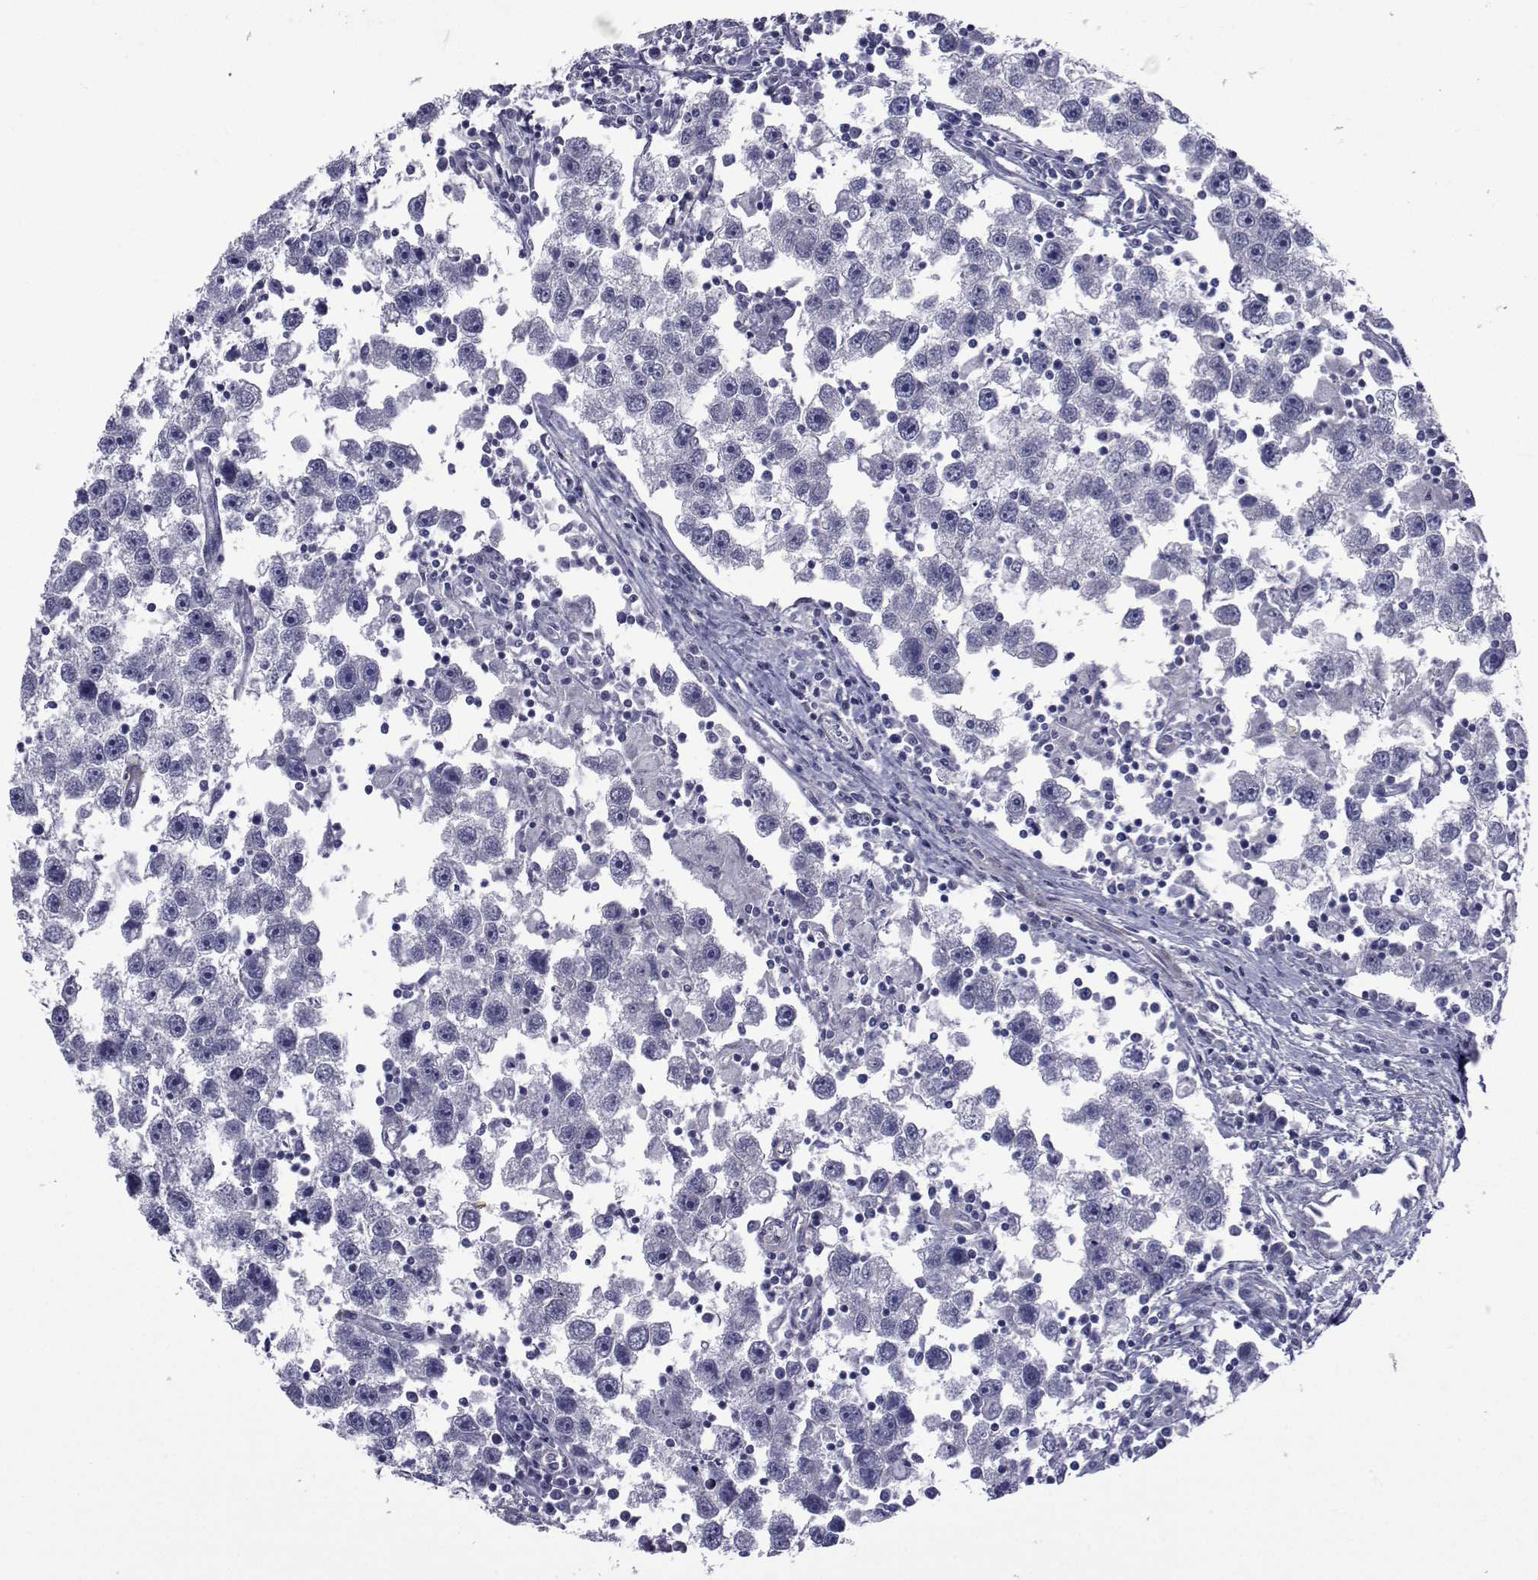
{"staining": {"intensity": "negative", "quantity": "none", "location": "none"}, "tissue": "testis cancer", "cell_type": "Tumor cells", "image_type": "cancer", "snomed": [{"axis": "morphology", "description": "Seminoma, NOS"}, {"axis": "topography", "description": "Testis"}], "caption": "Immunohistochemistry (IHC) histopathology image of human testis seminoma stained for a protein (brown), which exhibits no positivity in tumor cells. (Immunohistochemistry (IHC), brightfield microscopy, high magnification).", "gene": "SEMA5B", "patient": {"sex": "male", "age": 30}}